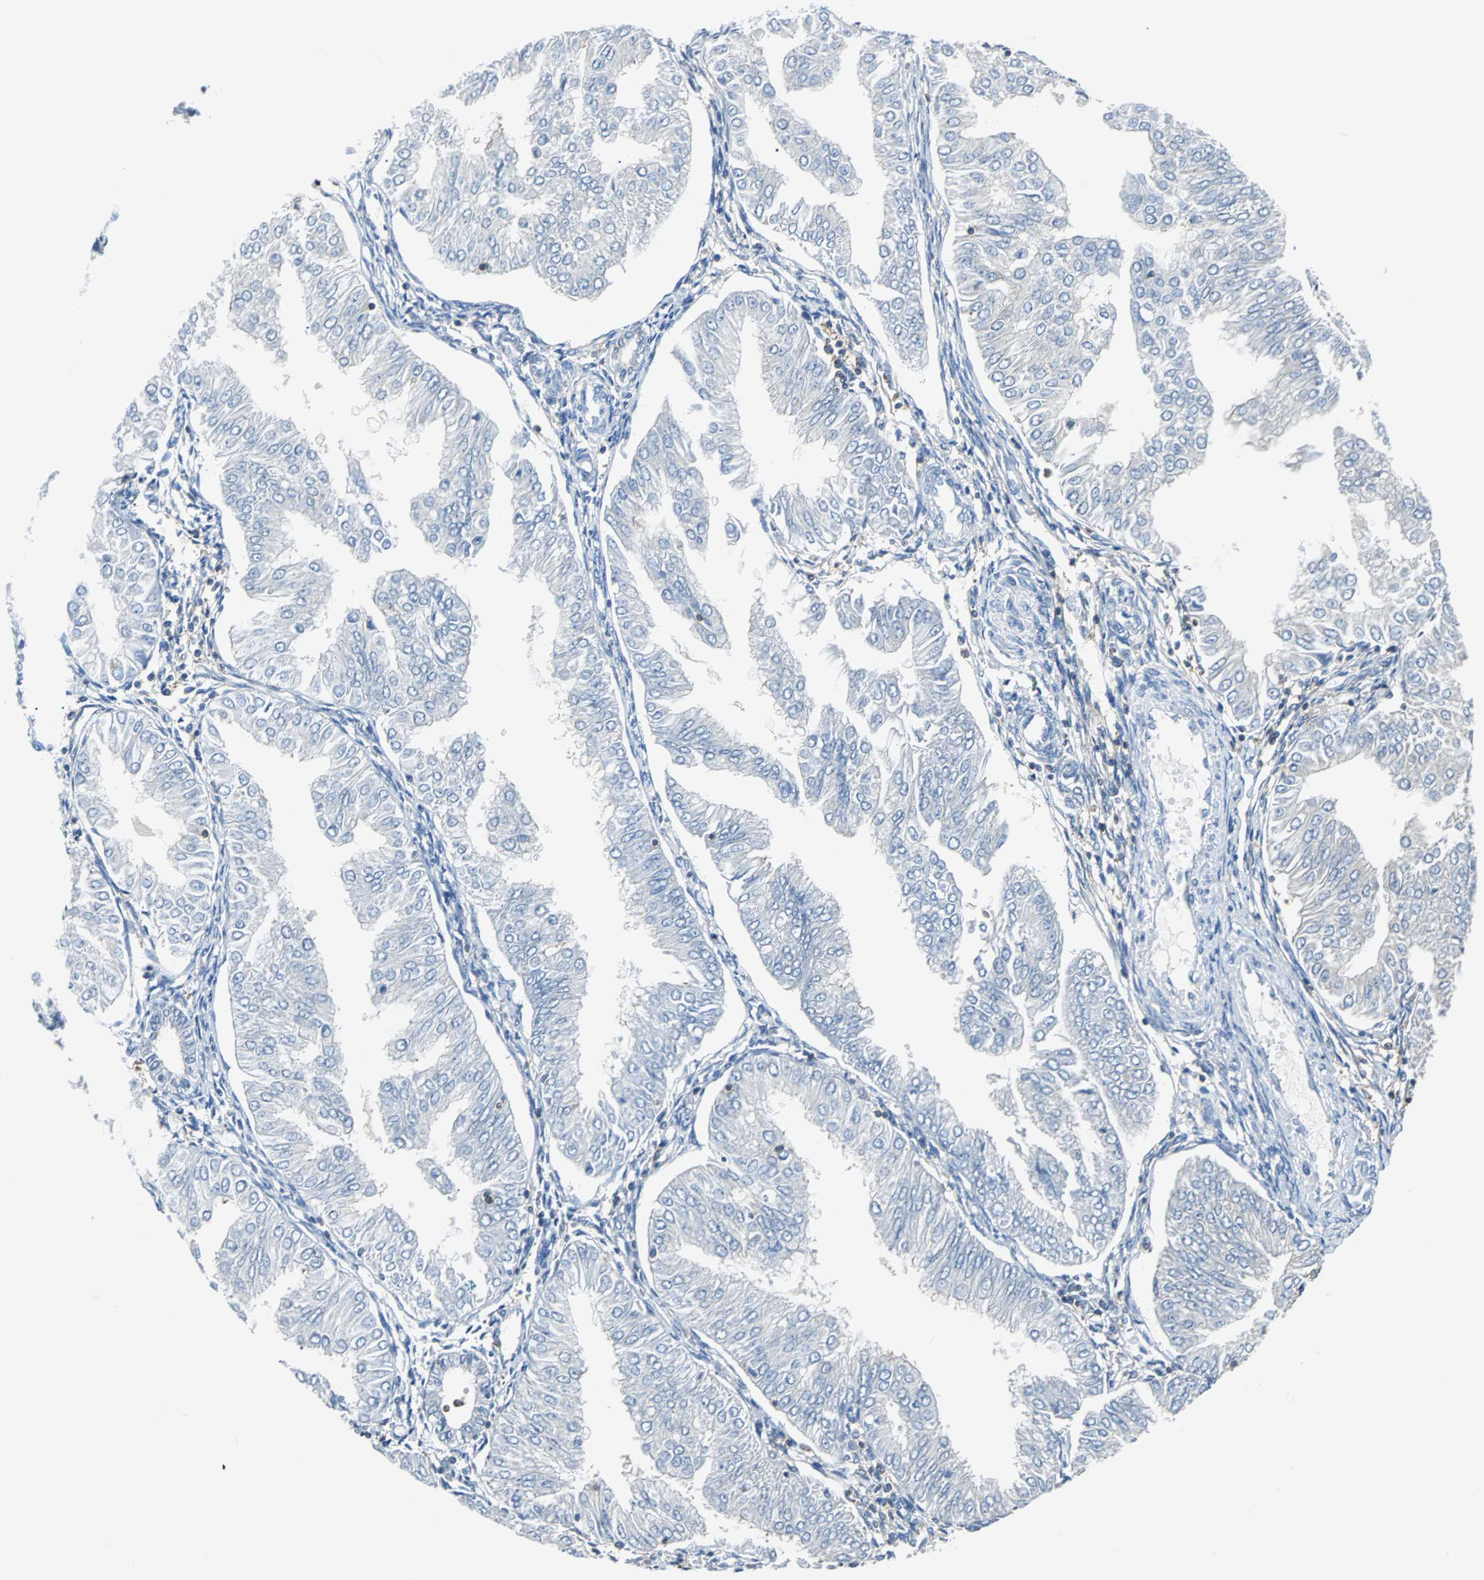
{"staining": {"intensity": "negative", "quantity": "none", "location": "none"}, "tissue": "endometrial cancer", "cell_type": "Tumor cells", "image_type": "cancer", "snomed": [{"axis": "morphology", "description": "Adenocarcinoma, NOS"}, {"axis": "topography", "description": "Endometrium"}], "caption": "Tumor cells are negative for brown protein staining in endometrial cancer. (Brightfield microscopy of DAB (3,3'-diaminobenzidine) IHC at high magnification).", "gene": "TSC22D4", "patient": {"sex": "female", "age": 53}}